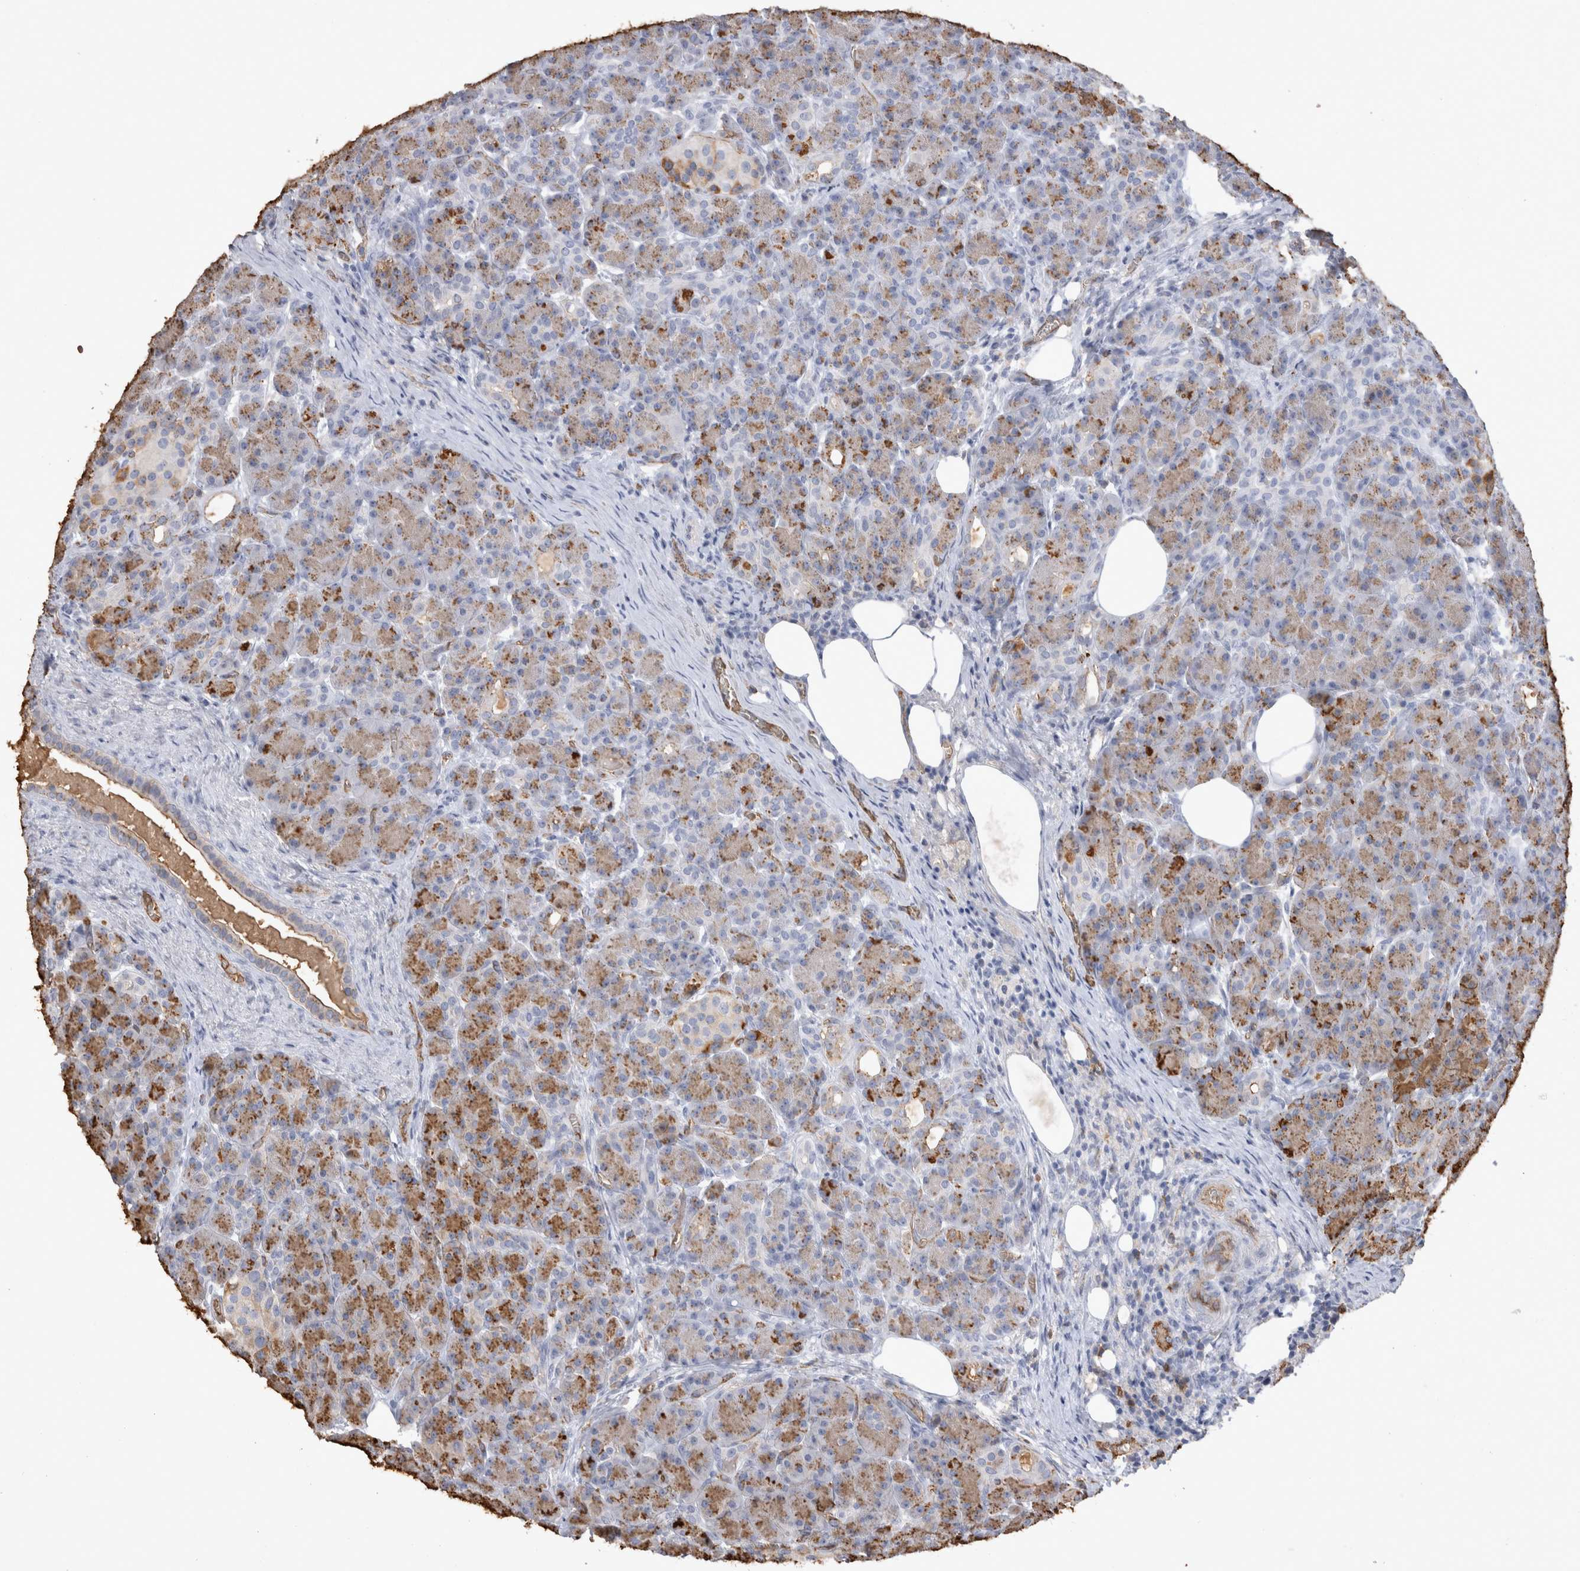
{"staining": {"intensity": "moderate", "quantity": ">75%", "location": "cytoplasmic/membranous"}, "tissue": "pancreas", "cell_type": "Exocrine glandular cells", "image_type": "normal", "snomed": [{"axis": "morphology", "description": "Normal tissue, NOS"}, {"axis": "topography", "description": "Pancreas"}], "caption": "Protein expression analysis of benign human pancreas reveals moderate cytoplasmic/membranous staining in about >75% of exocrine glandular cells. (DAB (3,3'-diaminobenzidine) IHC, brown staining for protein, blue staining for nuclei).", "gene": "IL17RC", "patient": {"sex": "male", "age": 63}}